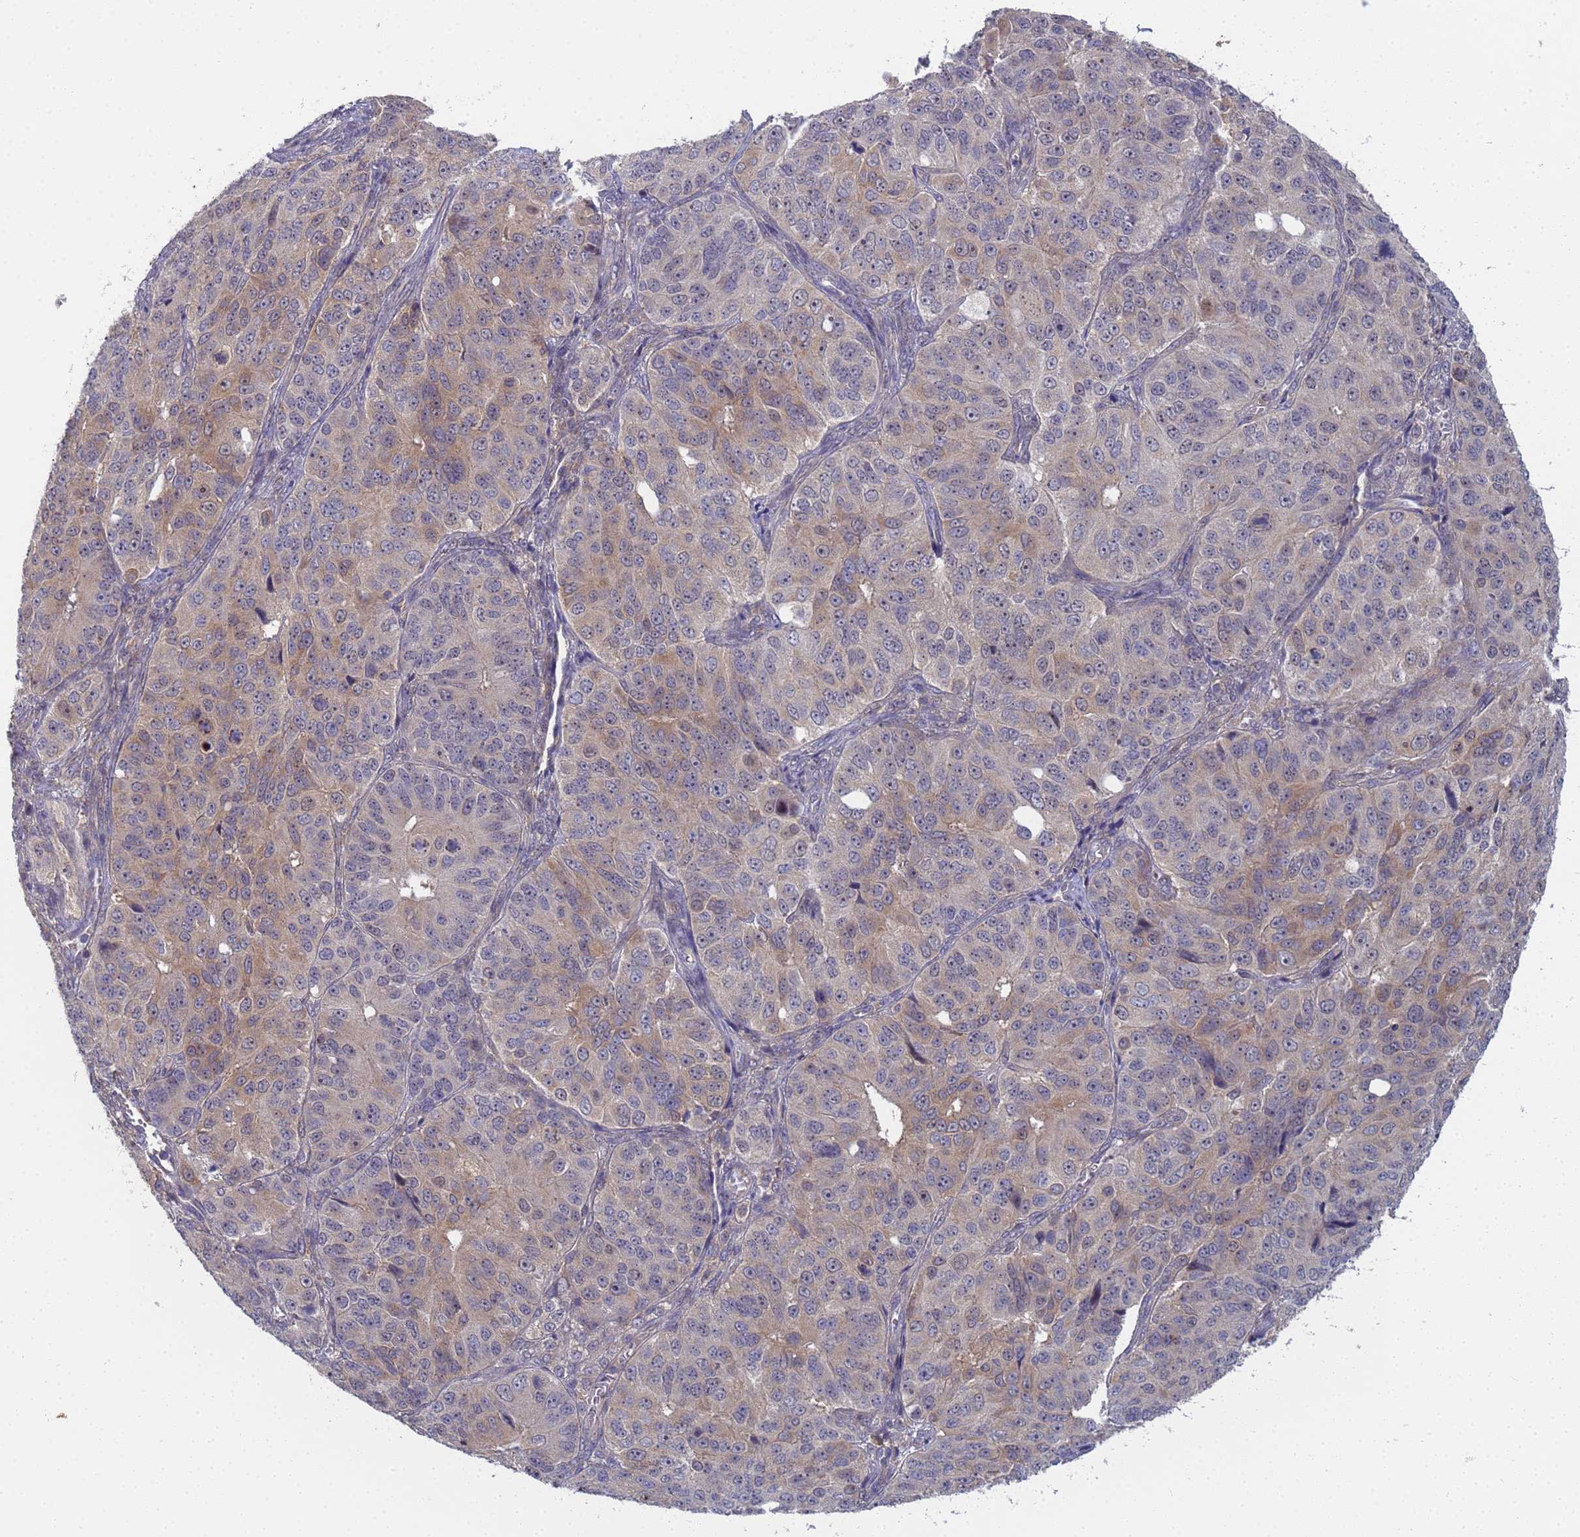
{"staining": {"intensity": "weak", "quantity": "25%-75%", "location": "cytoplasmic/membranous"}, "tissue": "ovarian cancer", "cell_type": "Tumor cells", "image_type": "cancer", "snomed": [{"axis": "morphology", "description": "Carcinoma, endometroid"}, {"axis": "topography", "description": "Ovary"}], "caption": "Human ovarian cancer stained with a brown dye reveals weak cytoplasmic/membranous positive positivity in about 25%-75% of tumor cells.", "gene": "SHARPIN", "patient": {"sex": "female", "age": 51}}